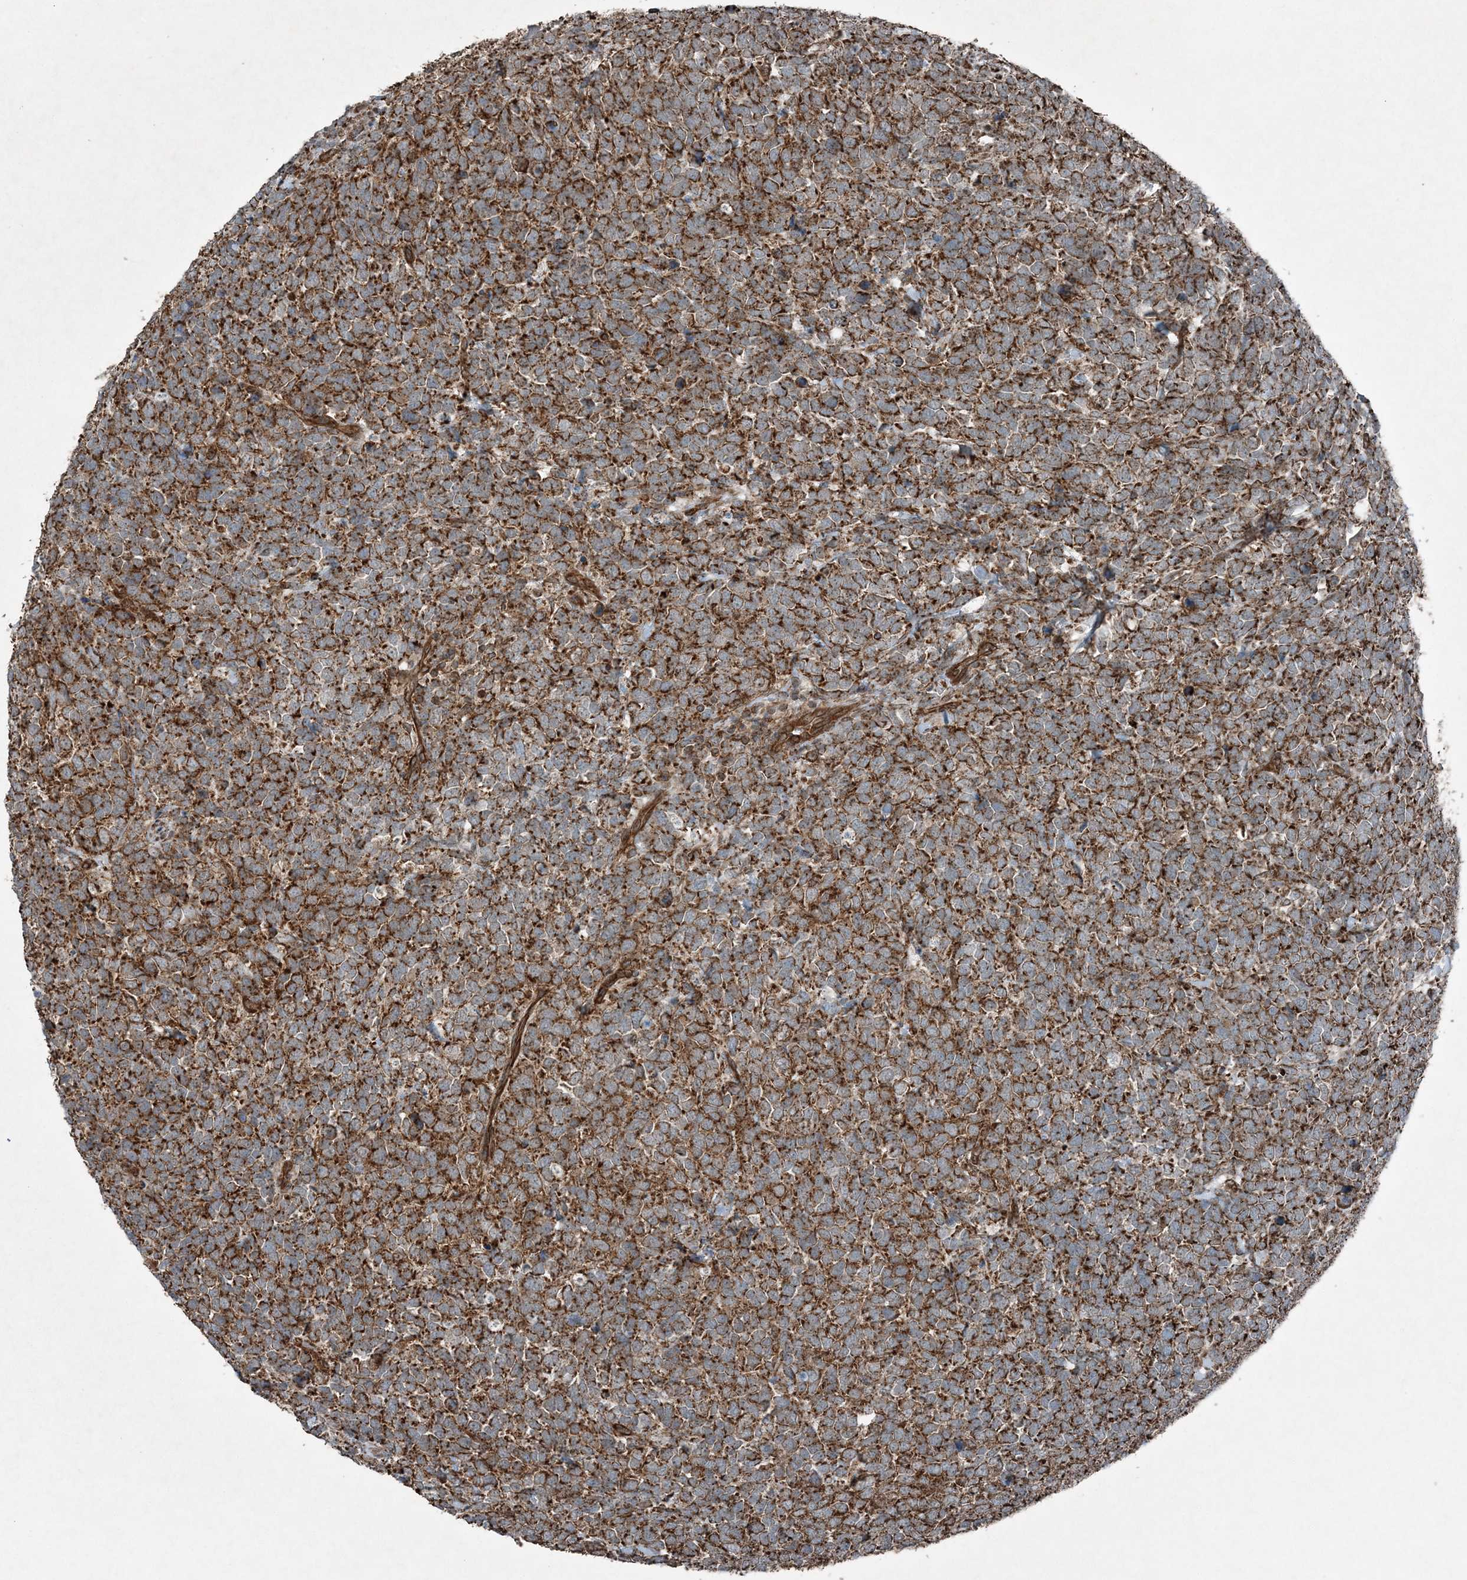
{"staining": {"intensity": "strong", "quantity": ">75%", "location": "cytoplasmic/membranous"}, "tissue": "urothelial cancer", "cell_type": "Tumor cells", "image_type": "cancer", "snomed": [{"axis": "morphology", "description": "Urothelial carcinoma, High grade"}, {"axis": "topography", "description": "Urinary bladder"}], "caption": "High-grade urothelial carcinoma stained for a protein reveals strong cytoplasmic/membranous positivity in tumor cells. Nuclei are stained in blue.", "gene": "COPS7B", "patient": {"sex": "female", "age": 82}}